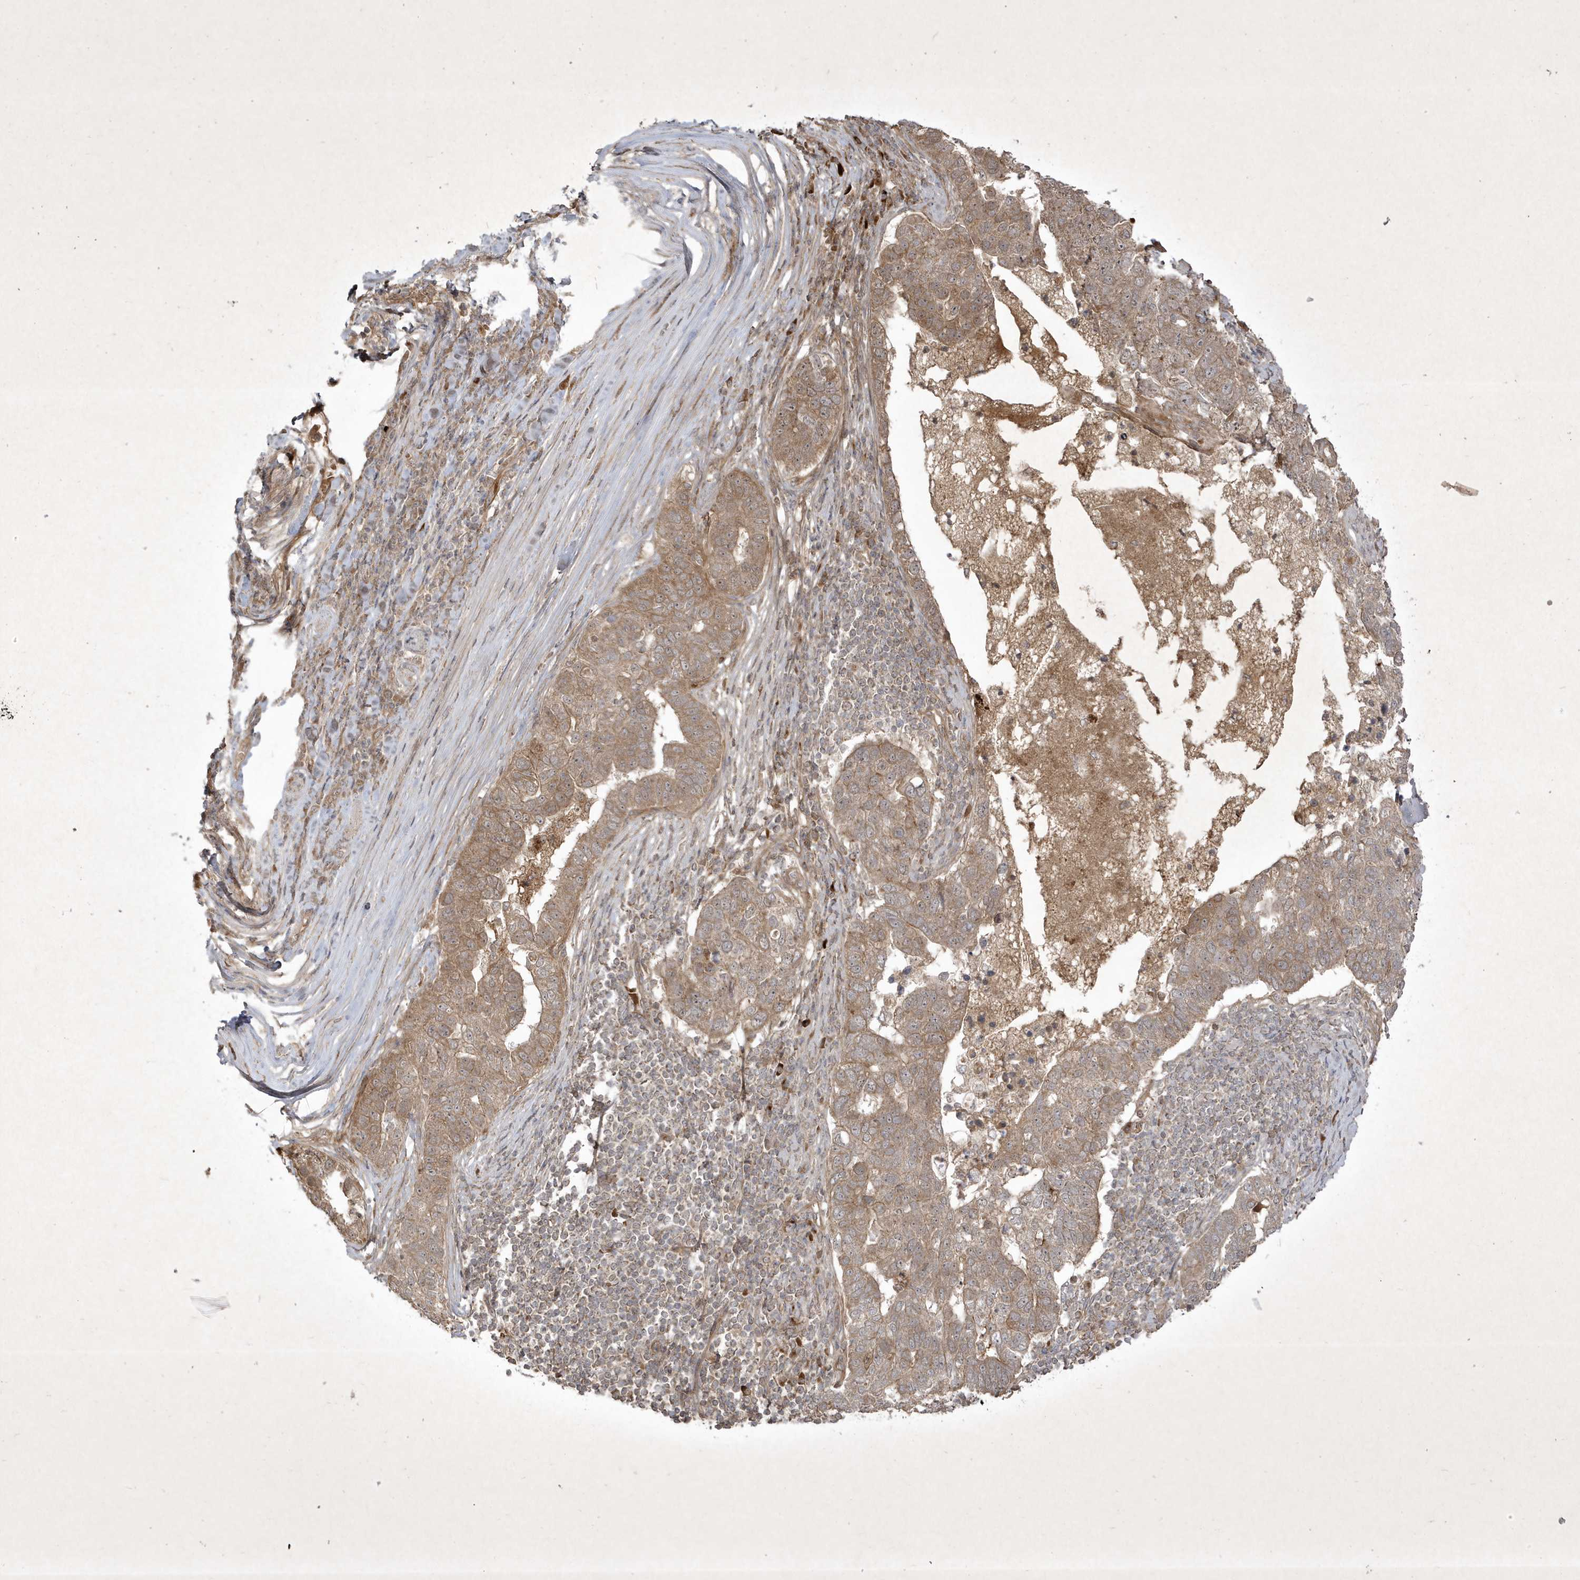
{"staining": {"intensity": "weak", "quantity": ">75%", "location": "cytoplasmic/membranous"}, "tissue": "pancreatic cancer", "cell_type": "Tumor cells", "image_type": "cancer", "snomed": [{"axis": "morphology", "description": "Adenocarcinoma, NOS"}, {"axis": "topography", "description": "Pancreas"}], "caption": "Adenocarcinoma (pancreatic) stained for a protein (brown) exhibits weak cytoplasmic/membranous positive expression in approximately >75% of tumor cells.", "gene": "FAM83C", "patient": {"sex": "female", "age": 61}}